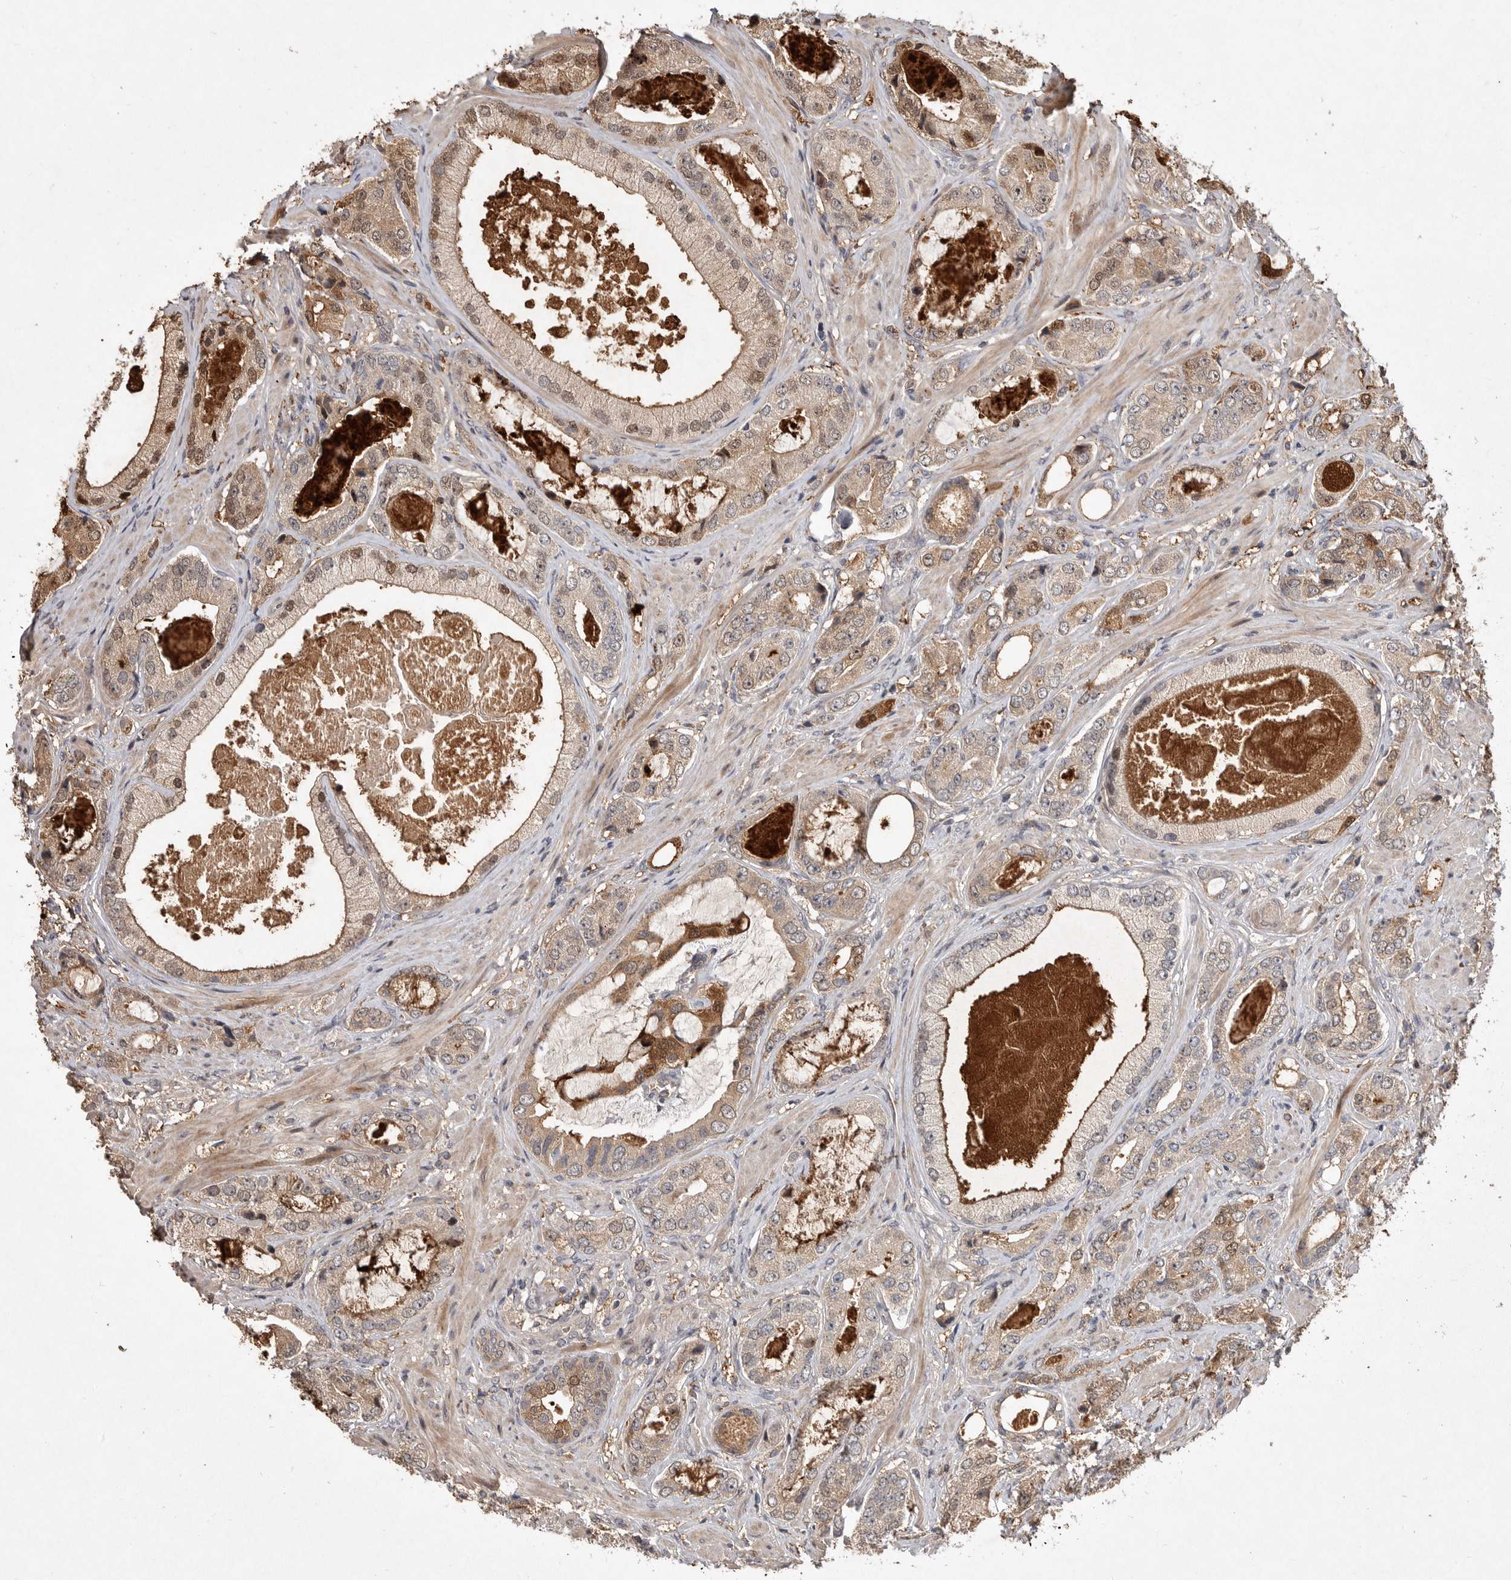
{"staining": {"intensity": "weak", "quantity": ">75%", "location": "cytoplasmic/membranous,nuclear"}, "tissue": "prostate cancer", "cell_type": "Tumor cells", "image_type": "cancer", "snomed": [{"axis": "morphology", "description": "Normal tissue, NOS"}, {"axis": "morphology", "description": "Adenocarcinoma, High grade"}, {"axis": "topography", "description": "Prostate"}, {"axis": "topography", "description": "Peripheral nerve tissue"}], "caption": "Tumor cells demonstrate weak cytoplasmic/membranous and nuclear positivity in about >75% of cells in prostate high-grade adenocarcinoma.", "gene": "VN1R4", "patient": {"sex": "male", "age": 59}}